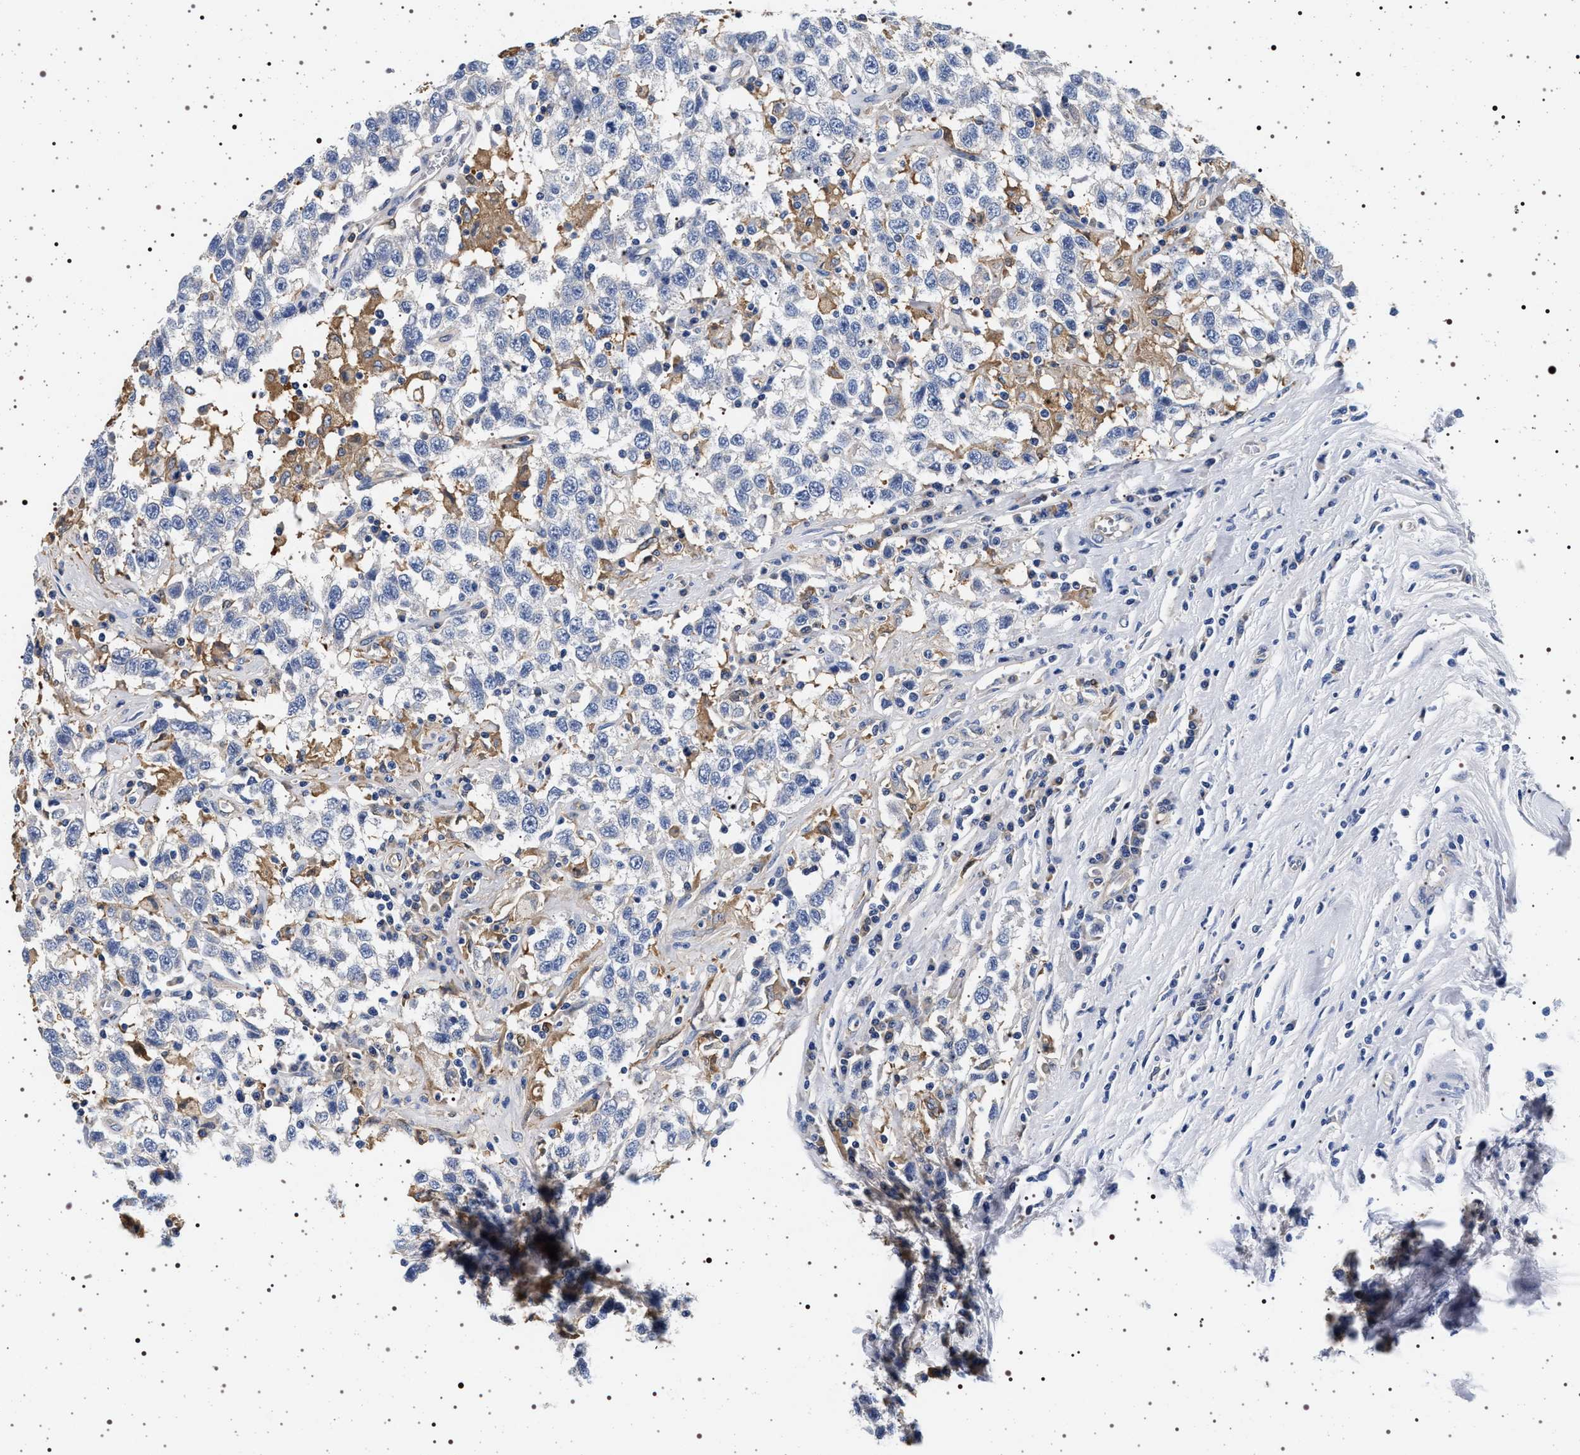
{"staining": {"intensity": "negative", "quantity": "none", "location": "none"}, "tissue": "testis cancer", "cell_type": "Tumor cells", "image_type": "cancer", "snomed": [{"axis": "morphology", "description": "Seminoma, NOS"}, {"axis": "topography", "description": "Testis"}], "caption": "The image demonstrates no significant expression in tumor cells of testis cancer (seminoma).", "gene": "HSD17B1", "patient": {"sex": "male", "age": 41}}